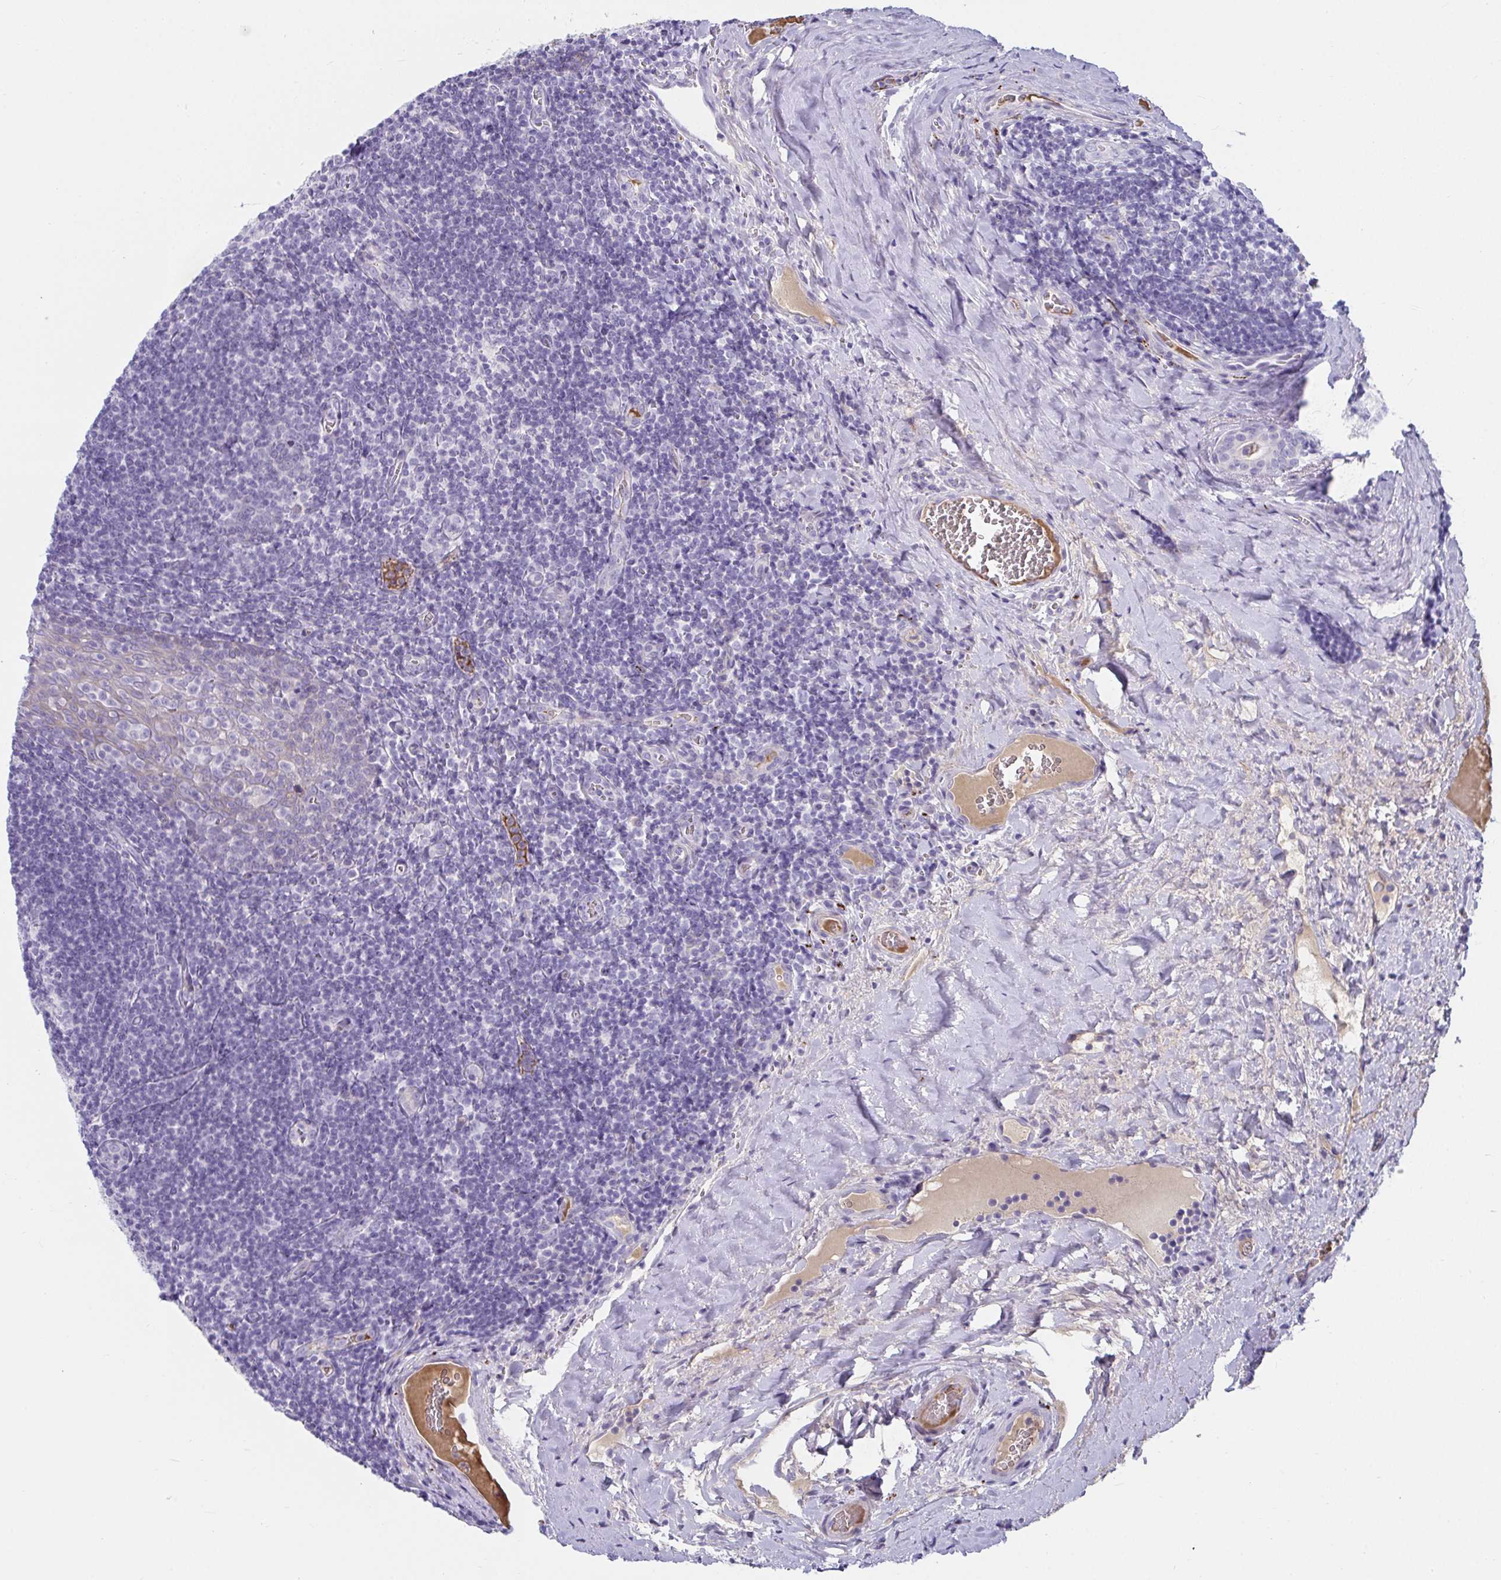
{"staining": {"intensity": "negative", "quantity": "none", "location": "none"}, "tissue": "tonsil", "cell_type": "Germinal center cells", "image_type": "normal", "snomed": [{"axis": "morphology", "description": "Normal tissue, NOS"}, {"axis": "morphology", "description": "Inflammation, NOS"}, {"axis": "topography", "description": "Tonsil"}], "caption": "Immunohistochemistry (IHC) of unremarkable human tonsil demonstrates no staining in germinal center cells. (Brightfield microscopy of DAB immunohistochemistry (IHC) at high magnification).", "gene": "NPY", "patient": {"sex": "female", "age": 31}}